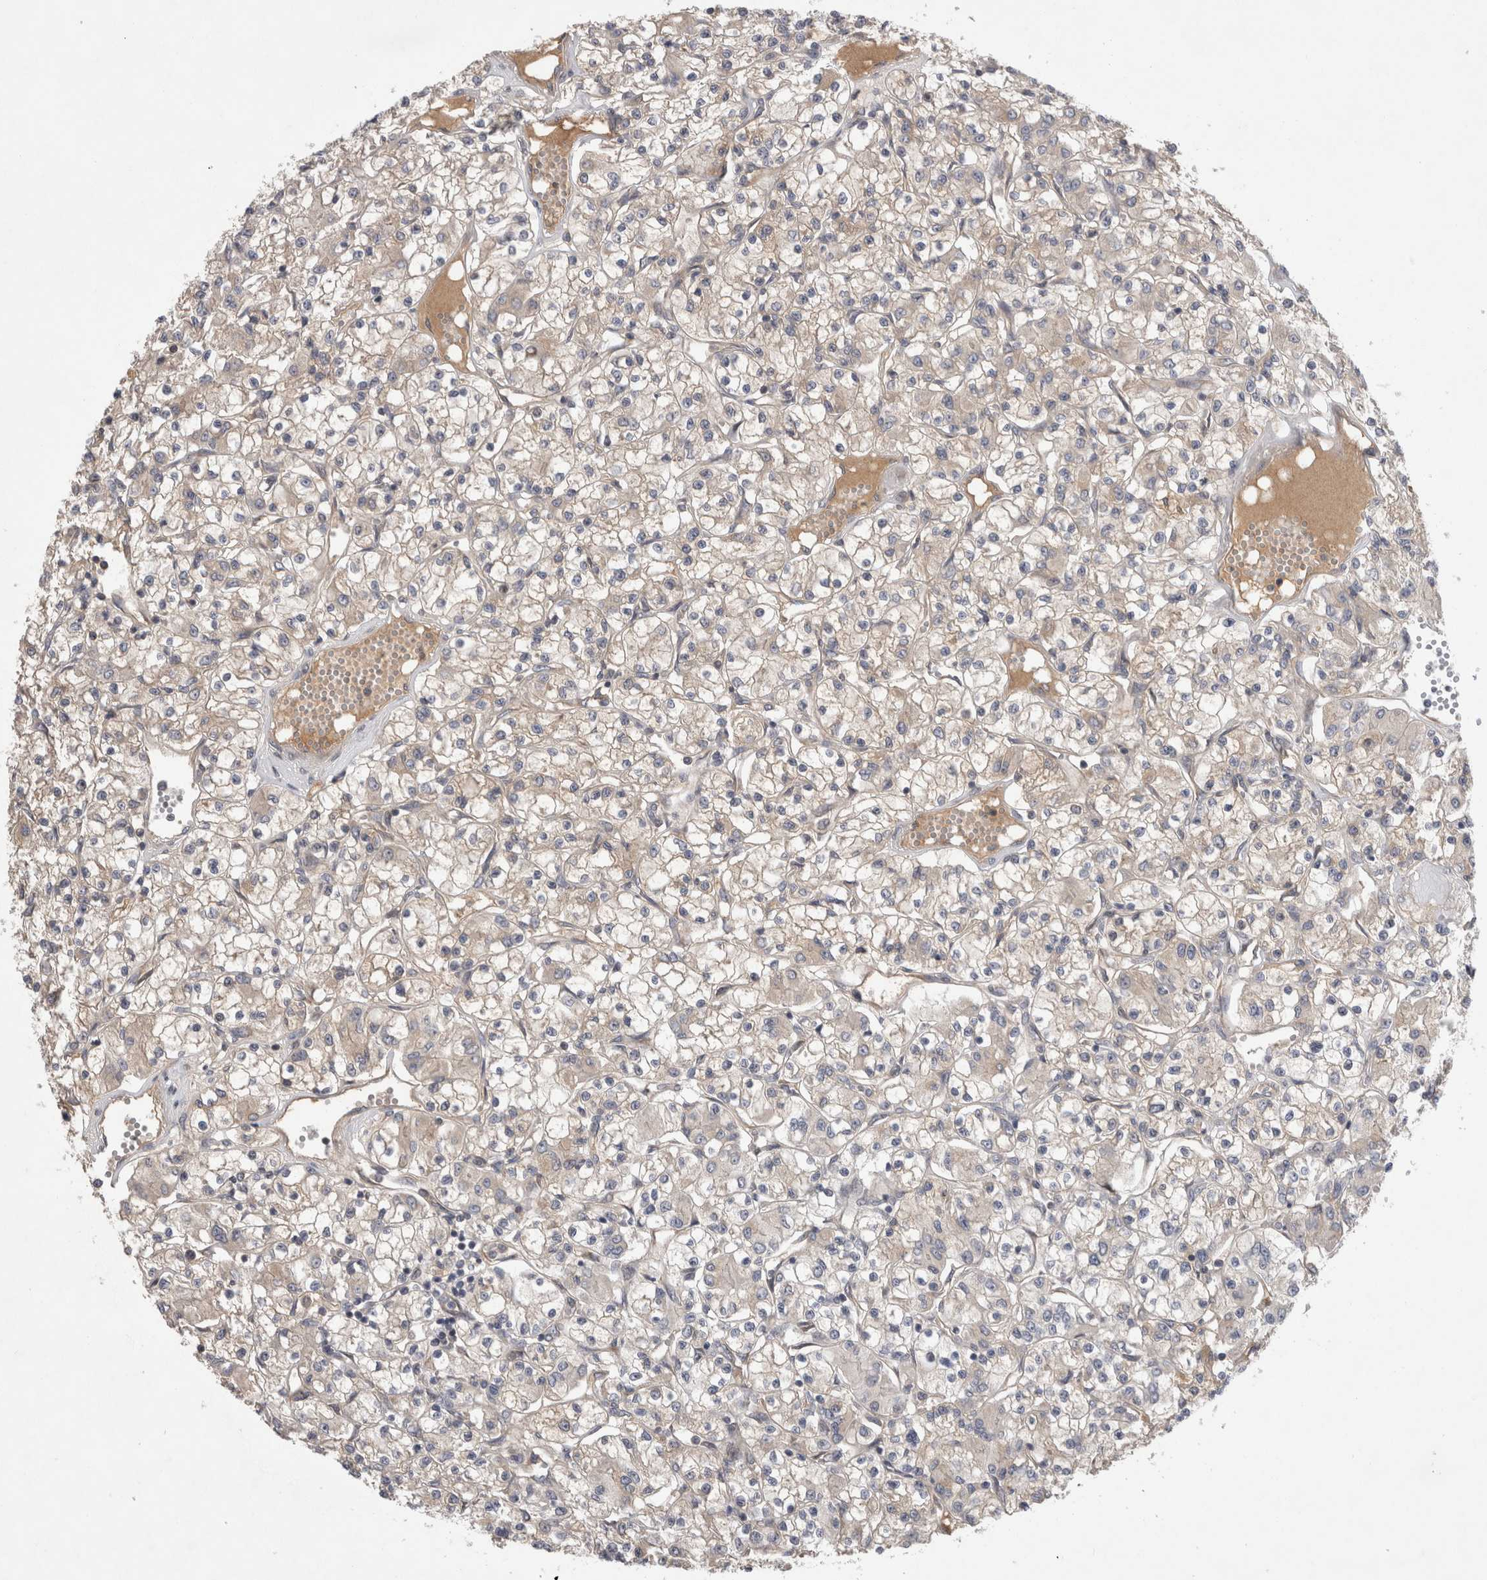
{"staining": {"intensity": "negative", "quantity": "none", "location": "none"}, "tissue": "renal cancer", "cell_type": "Tumor cells", "image_type": "cancer", "snomed": [{"axis": "morphology", "description": "Adenocarcinoma, NOS"}, {"axis": "topography", "description": "Kidney"}], "caption": "Immunohistochemical staining of human renal adenocarcinoma demonstrates no significant expression in tumor cells. (DAB immunohistochemistry with hematoxylin counter stain).", "gene": "DARS2", "patient": {"sex": "female", "age": 59}}